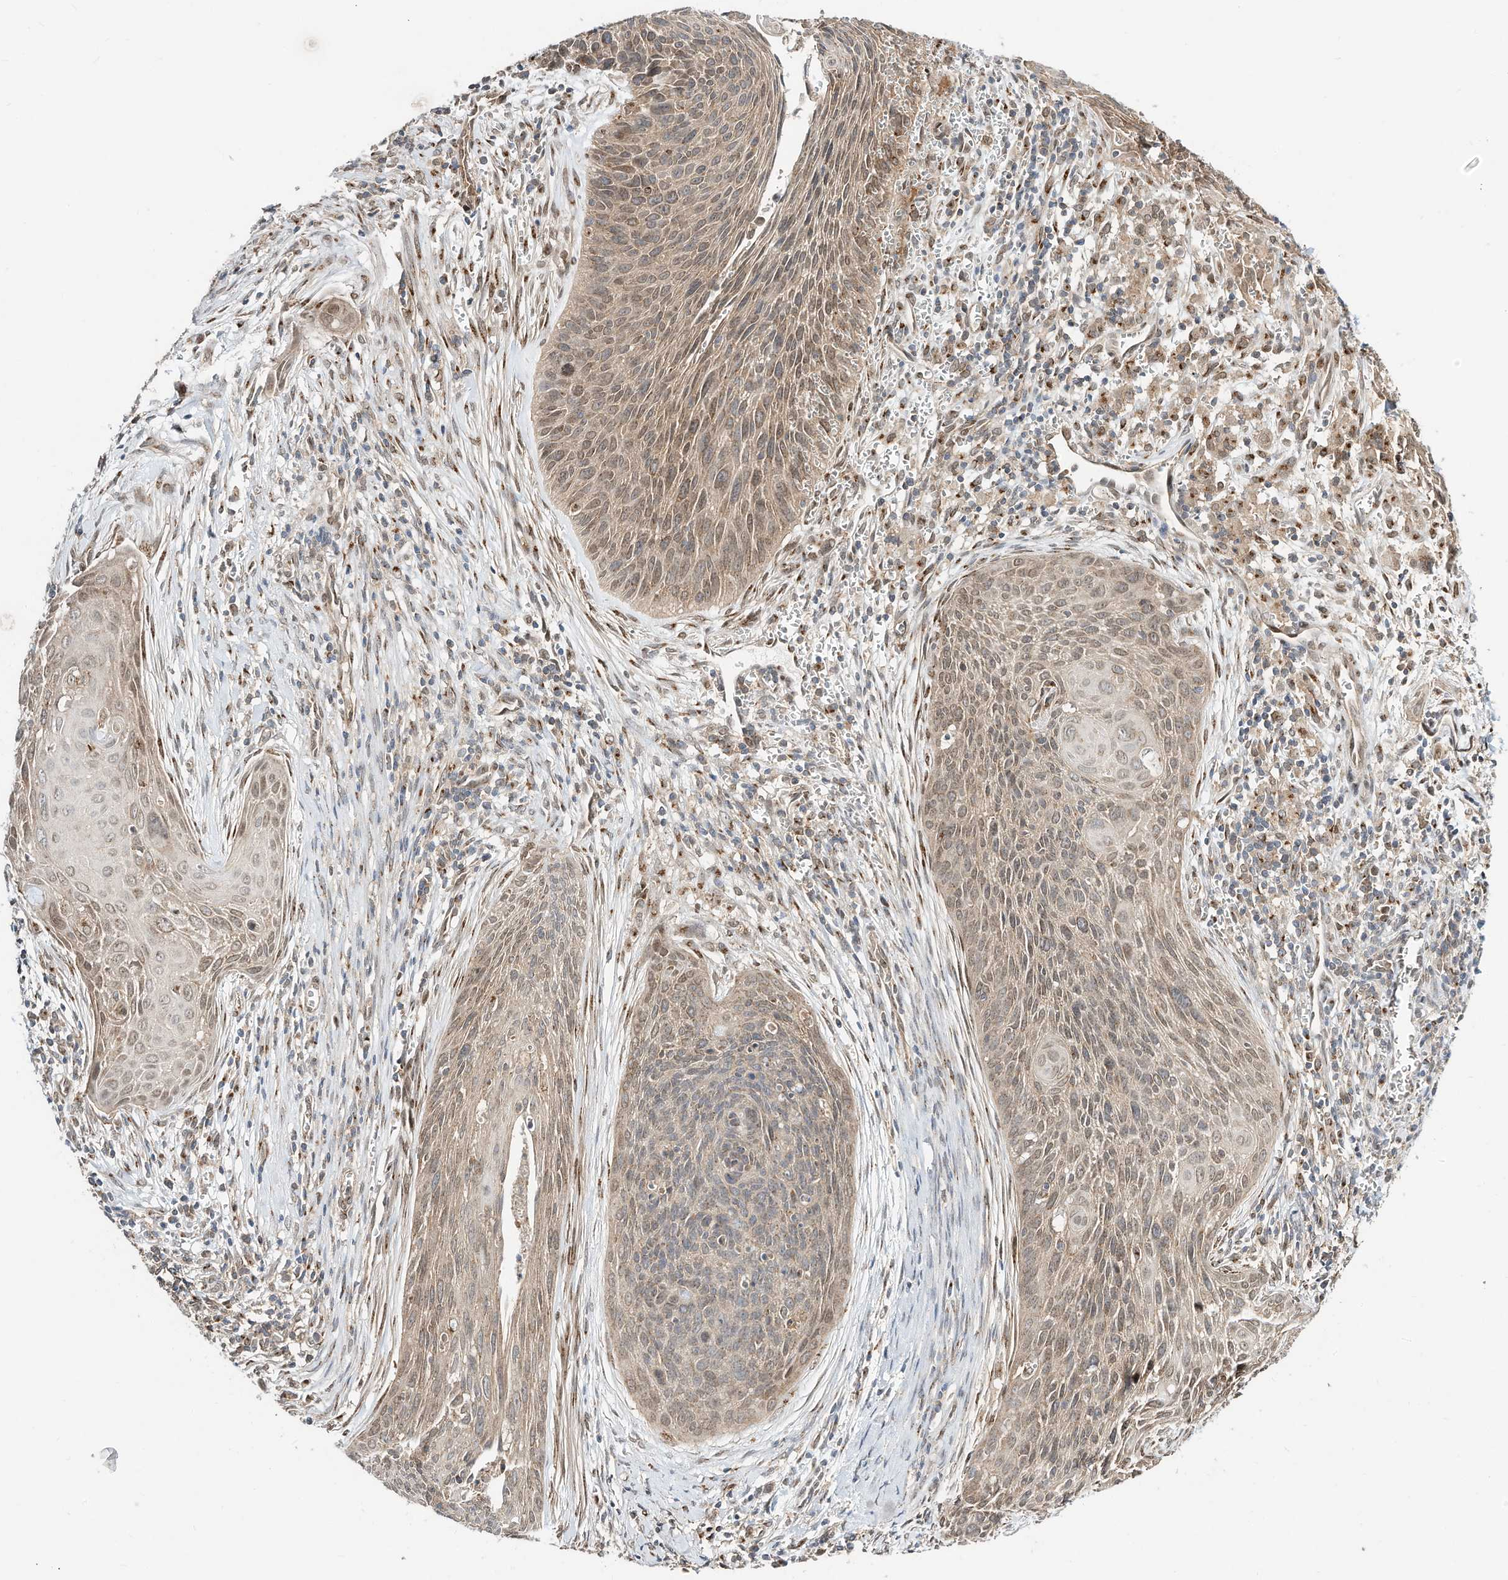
{"staining": {"intensity": "moderate", "quantity": ">75%", "location": "cytoplasmic/membranous,nuclear"}, "tissue": "cervical cancer", "cell_type": "Tumor cells", "image_type": "cancer", "snomed": [{"axis": "morphology", "description": "Squamous cell carcinoma, NOS"}, {"axis": "topography", "description": "Cervix"}], "caption": "Moderate cytoplasmic/membranous and nuclear protein expression is identified in approximately >75% of tumor cells in cervical cancer (squamous cell carcinoma).", "gene": "CUX1", "patient": {"sex": "female", "age": 55}}